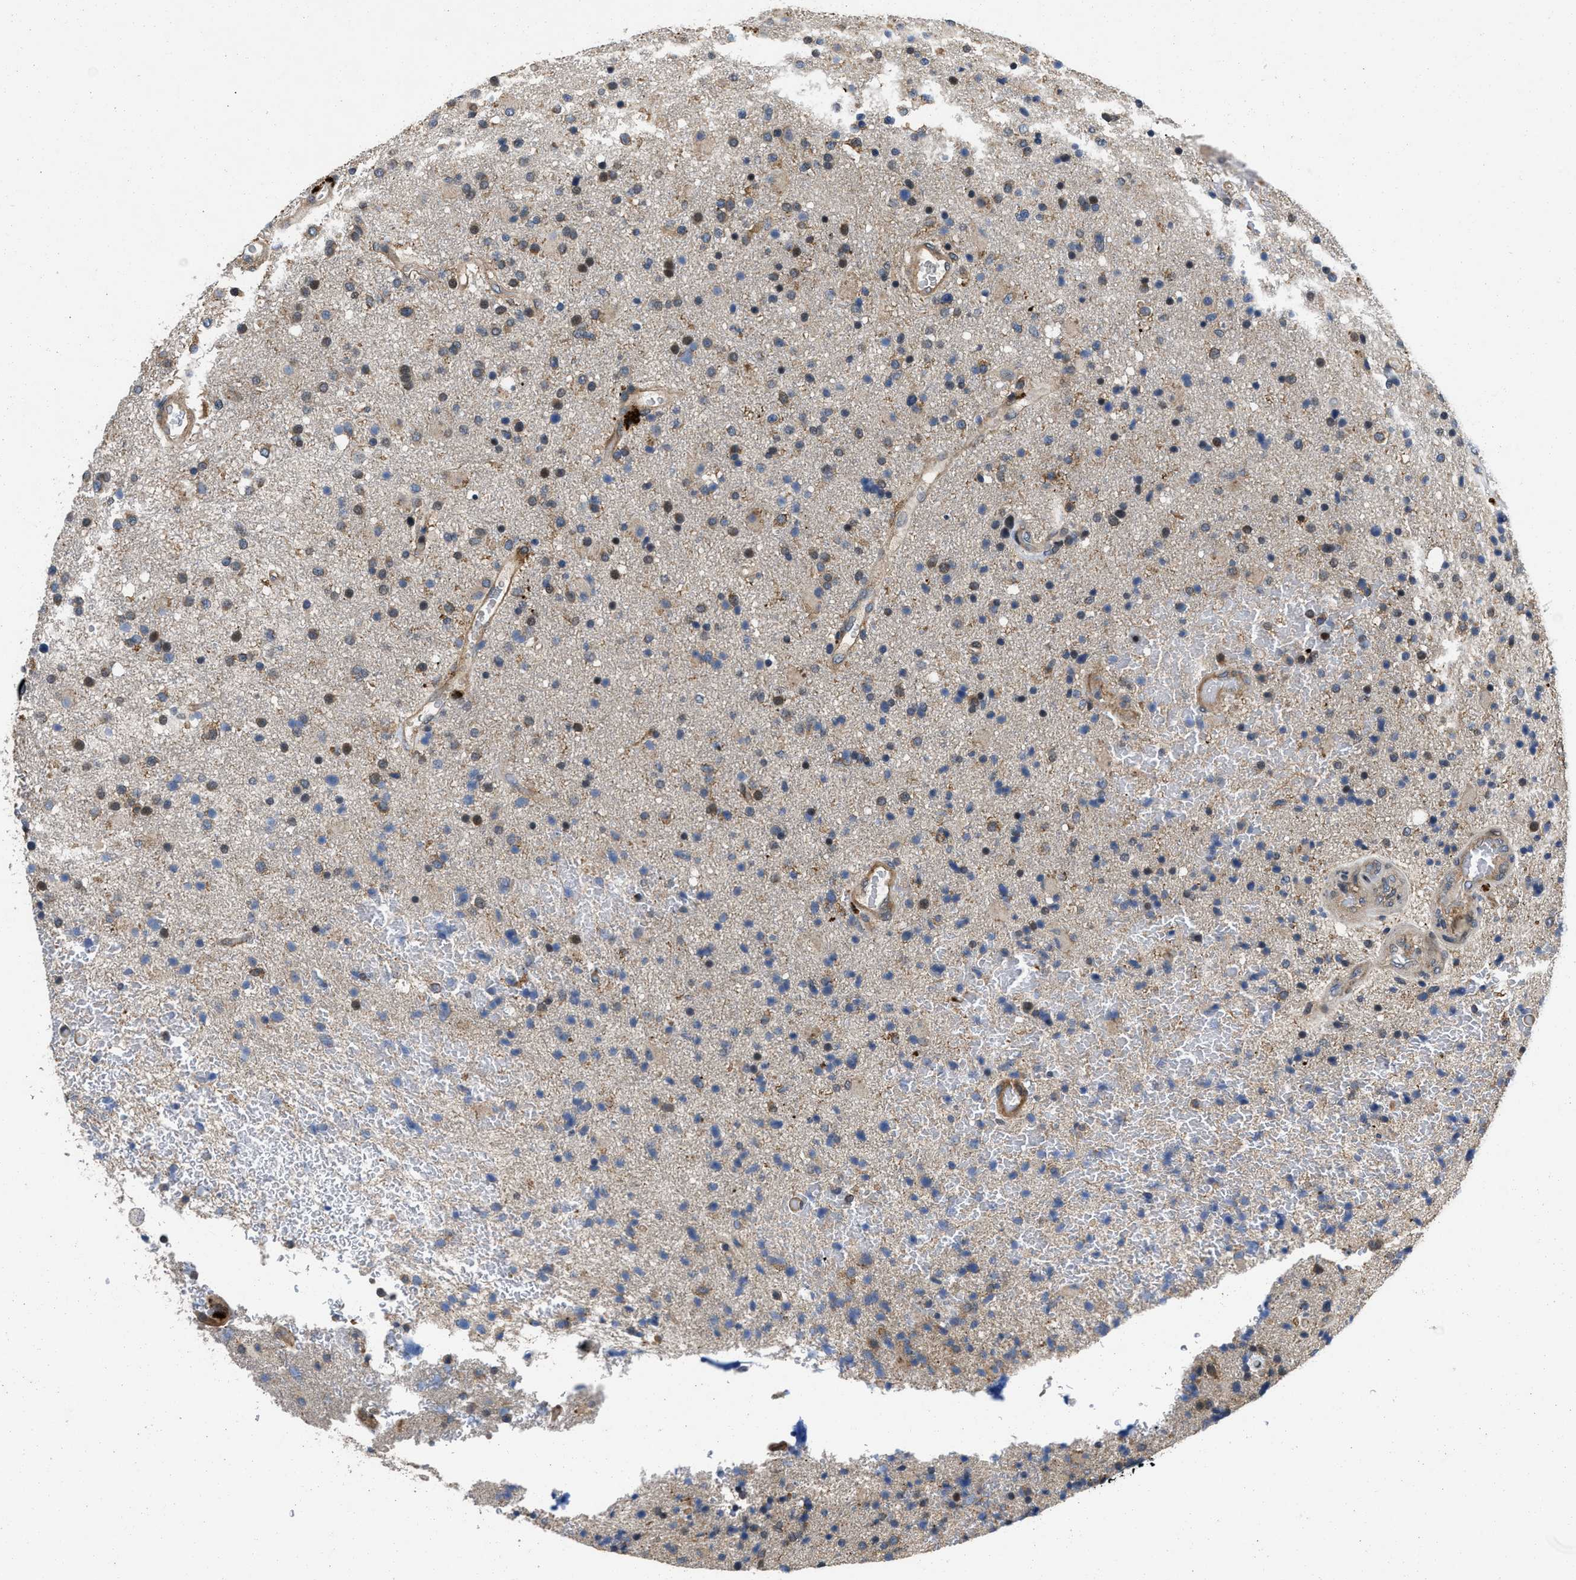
{"staining": {"intensity": "weak", "quantity": "25%-75%", "location": "cytoplasmic/membranous"}, "tissue": "glioma", "cell_type": "Tumor cells", "image_type": "cancer", "snomed": [{"axis": "morphology", "description": "Glioma, malignant, High grade"}, {"axis": "topography", "description": "Brain"}], "caption": "Immunohistochemical staining of glioma reveals low levels of weak cytoplasmic/membranous expression in about 25%-75% of tumor cells.", "gene": "PRDM14", "patient": {"sex": "male", "age": 72}}